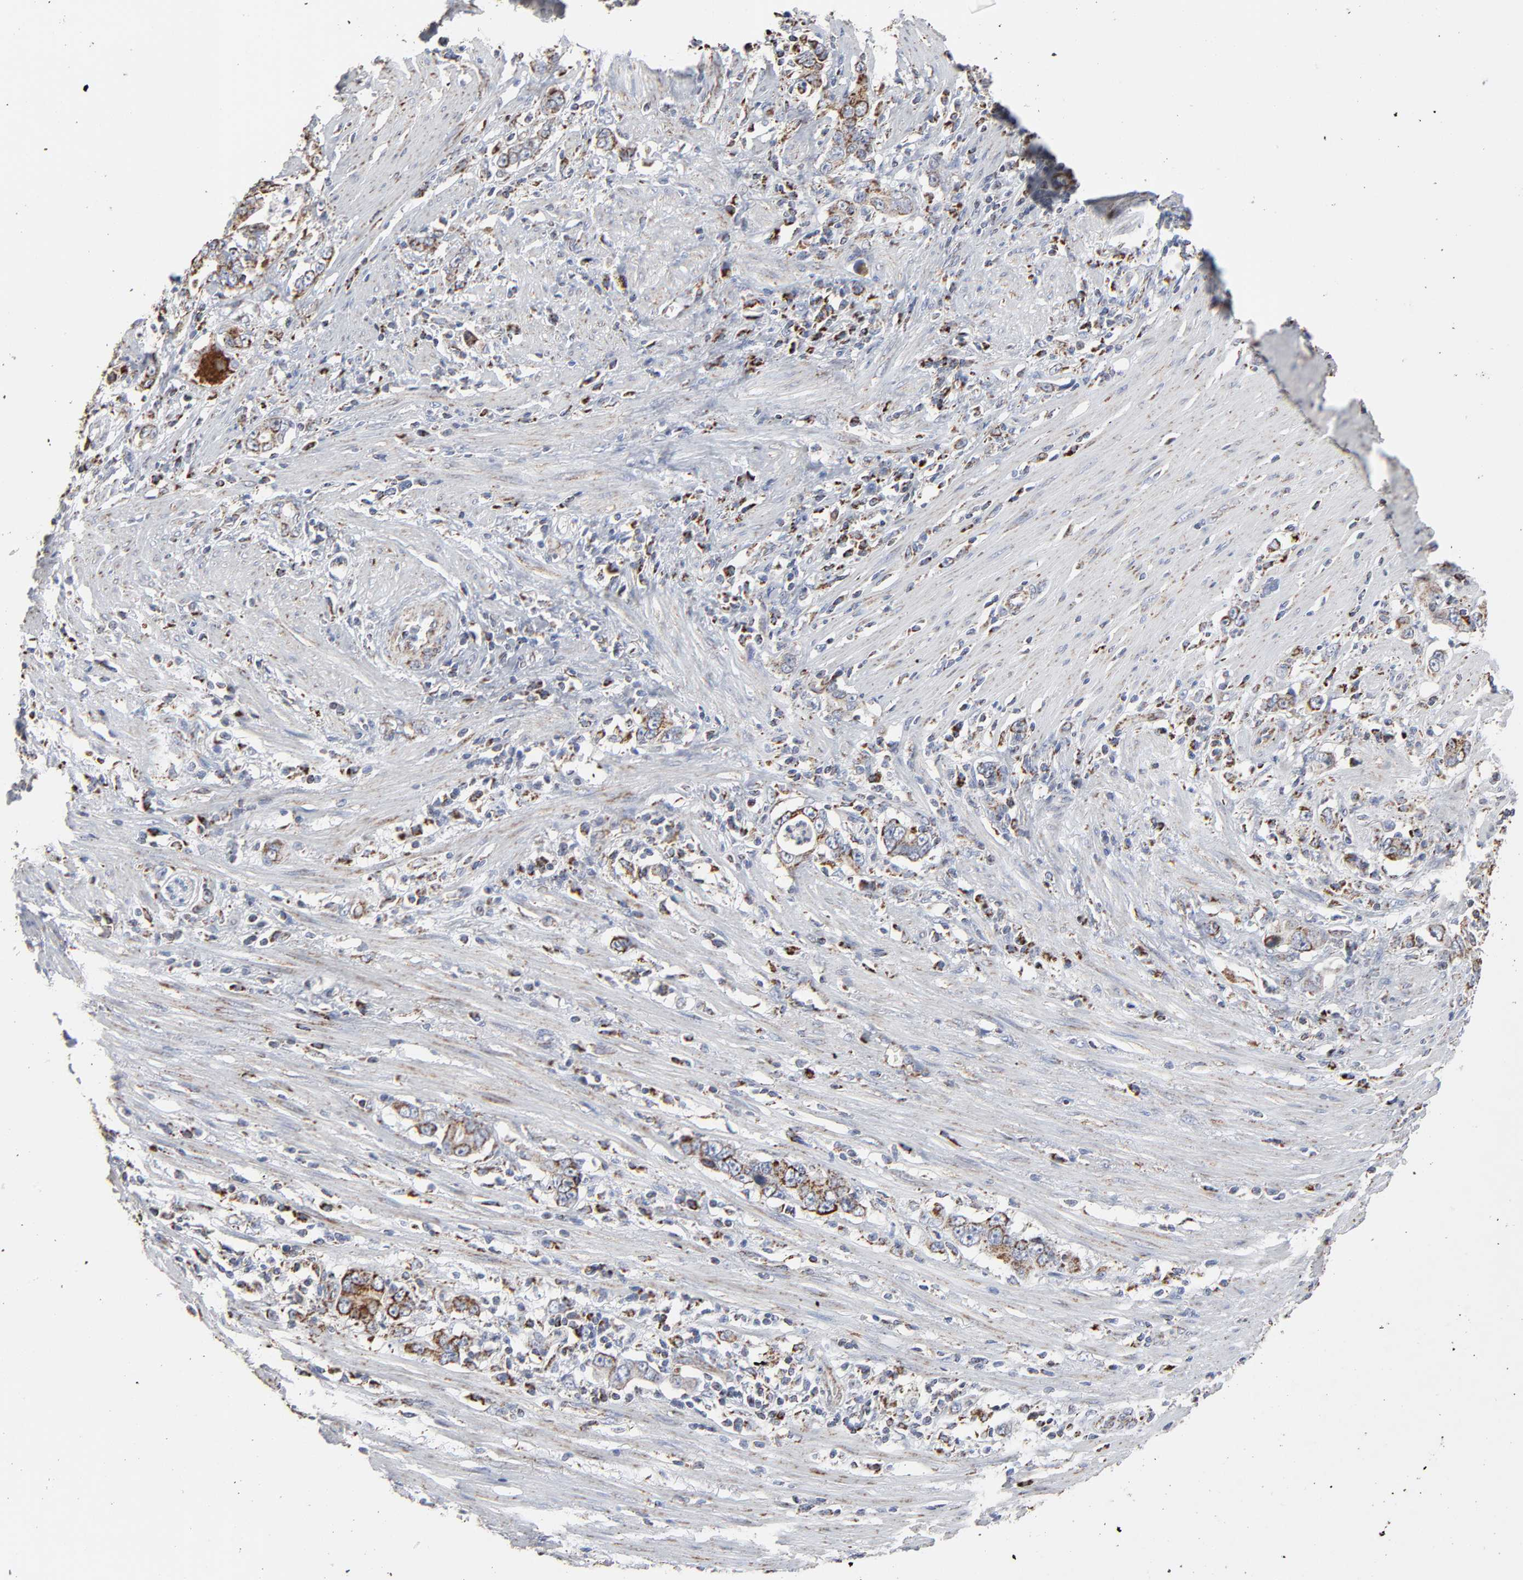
{"staining": {"intensity": "strong", "quantity": ">75%", "location": "cytoplasmic/membranous"}, "tissue": "stomach cancer", "cell_type": "Tumor cells", "image_type": "cancer", "snomed": [{"axis": "morphology", "description": "Adenocarcinoma, NOS"}, {"axis": "topography", "description": "Stomach, lower"}], "caption": "Adenocarcinoma (stomach) stained with a brown dye demonstrates strong cytoplasmic/membranous positive expression in approximately >75% of tumor cells.", "gene": "UQCRC1", "patient": {"sex": "female", "age": 72}}